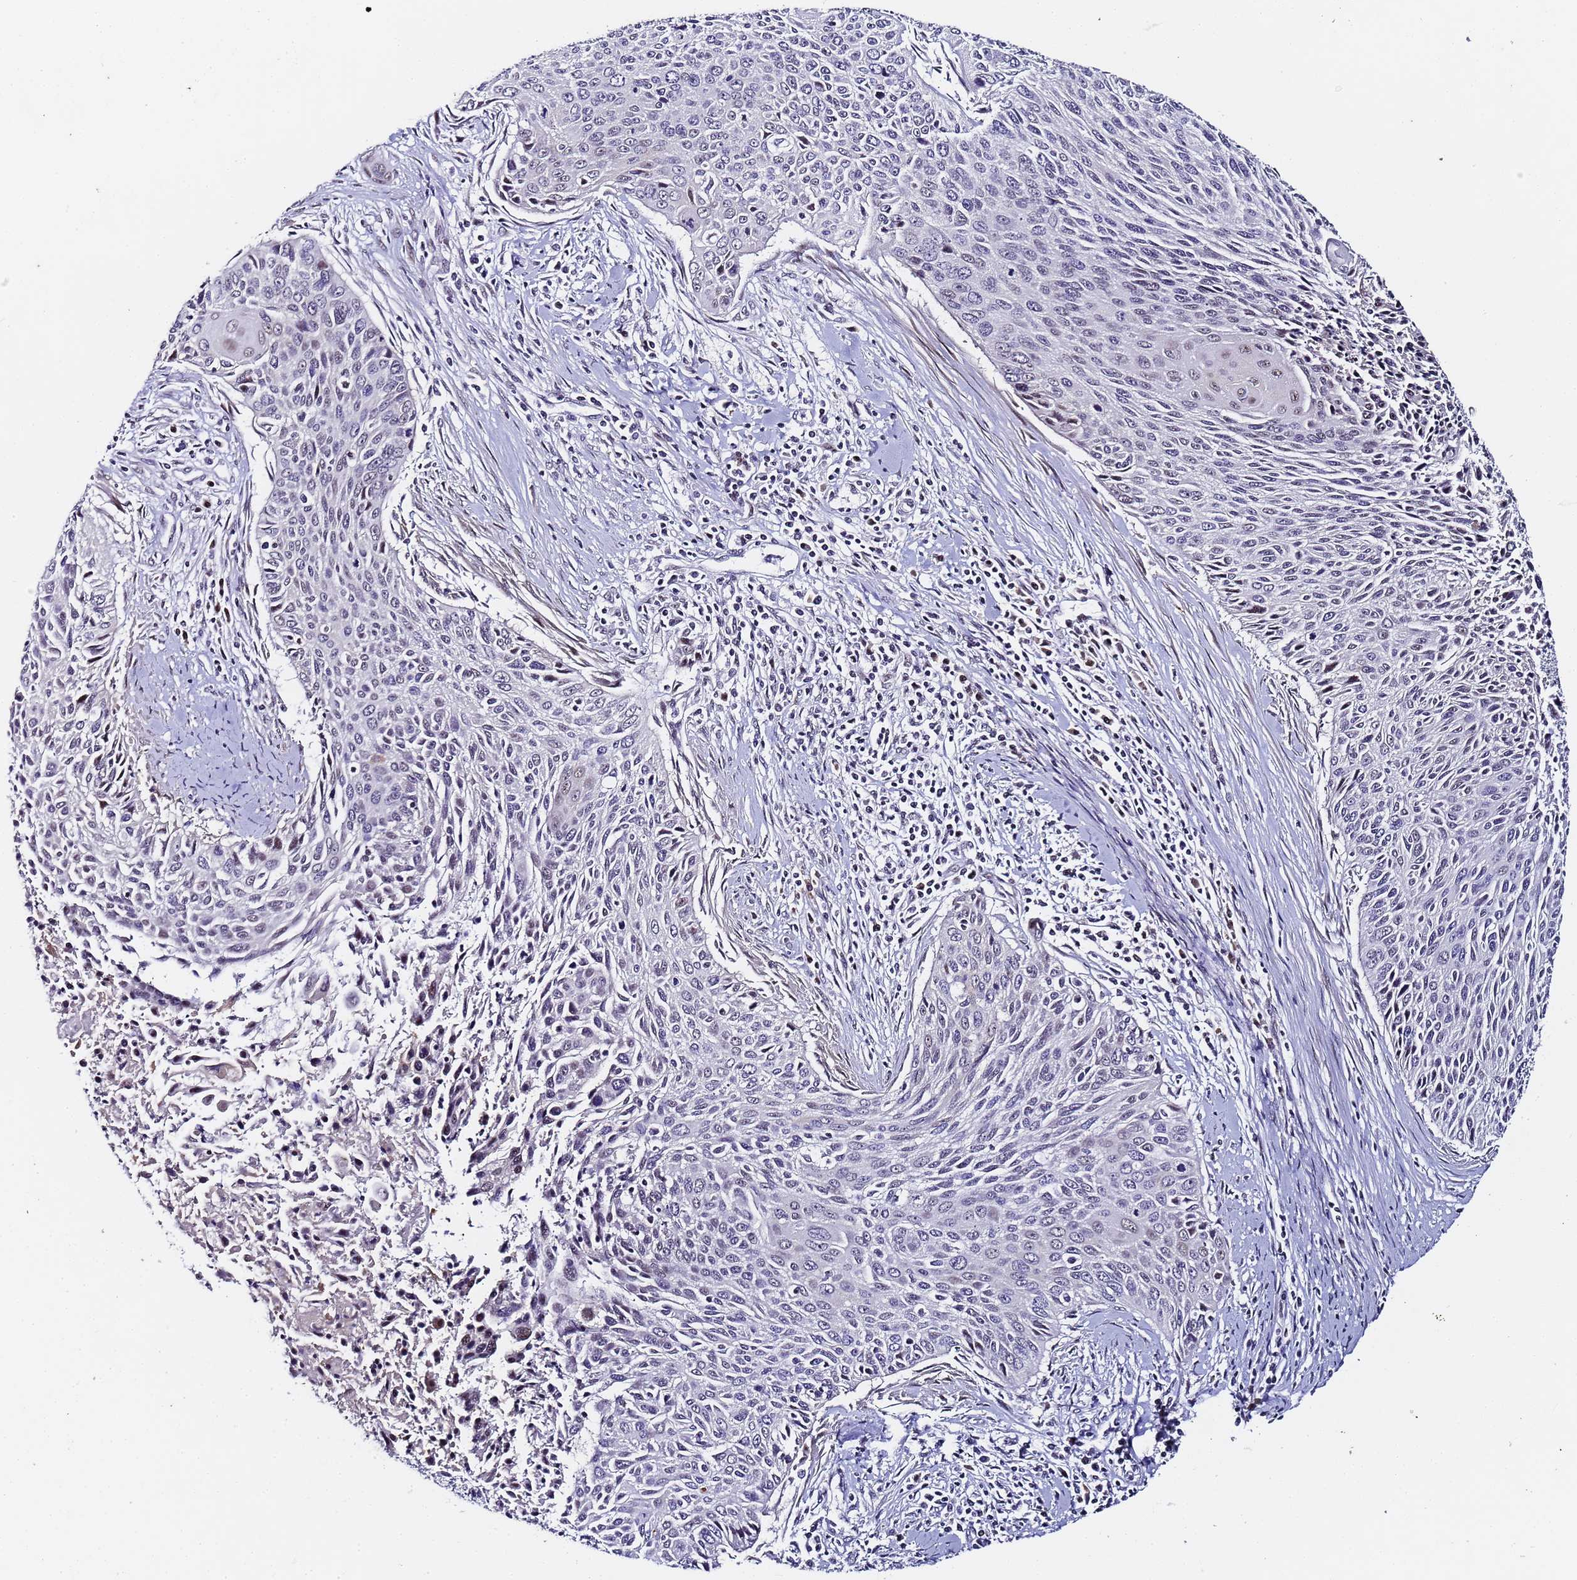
{"staining": {"intensity": "negative", "quantity": "none", "location": "none"}, "tissue": "cervical cancer", "cell_type": "Tumor cells", "image_type": "cancer", "snomed": [{"axis": "morphology", "description": "Squamous cell carcinoma, NOS"}, {"axis": "topography", "description": "Cervix"}], "caption": "A high-resolution micrograph shows immunohistochemistry (IHC) staining of cervical cancer (squamous cell carcinoma), which shows no significant positivity in tumor cells.", "gene": "FNBP4", "patient": {"sex": "female", "age": 55}}